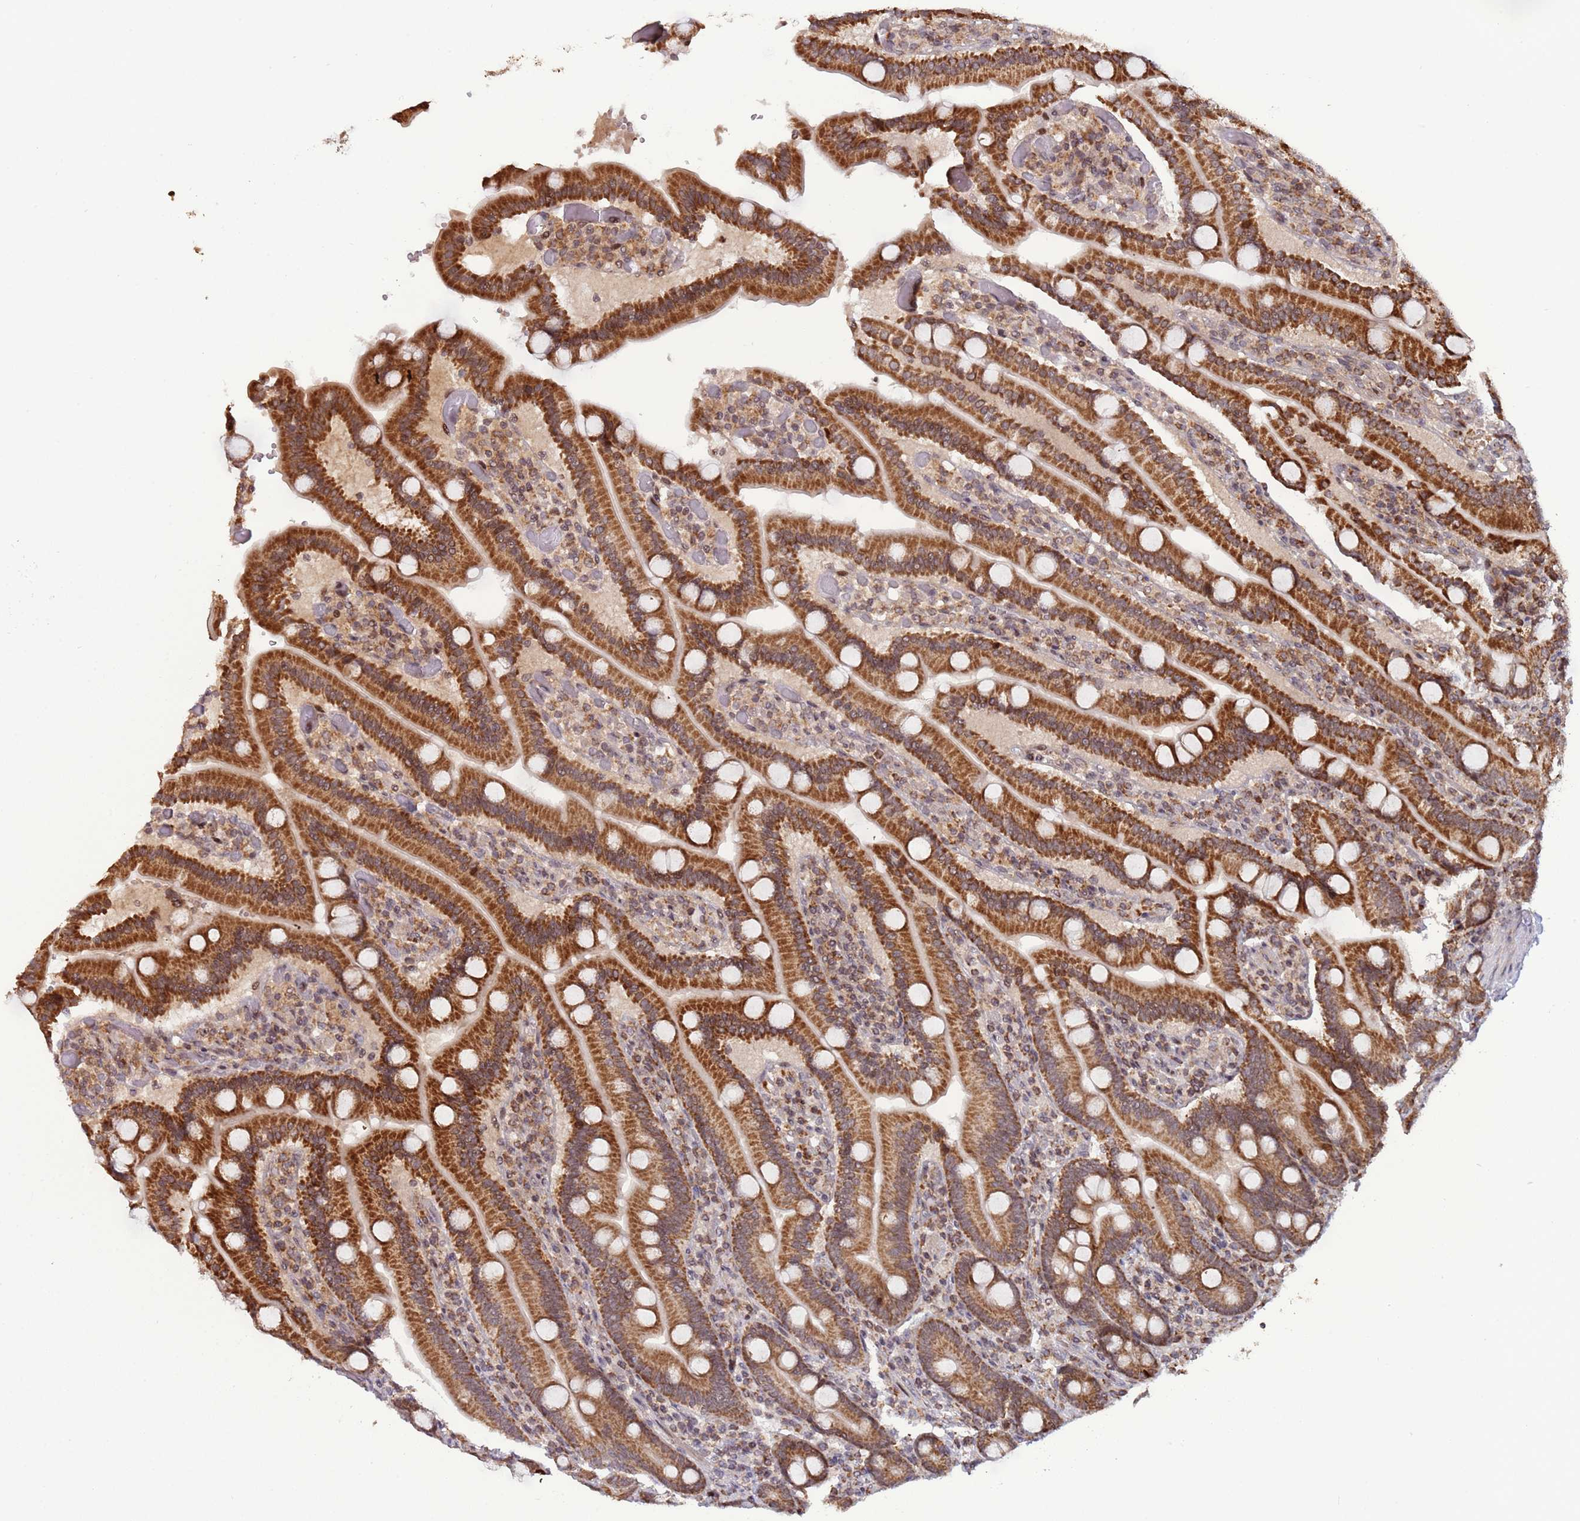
{"staining": {"intensity": "strong", "quantity": ">75%", "location": "cytoplasmic/membranous"}, "tissue": "duodenum", "cell_type": "Glandular cells", "image_type": "normal", "snomed": [{"axis": "morphology", "description": "Normal tissue, NOS"}, {"axis": "topography", "description": "Duodenum"}], "caption": "High-power microscopy captured an IHC histopathology image of normal duodenum, revealing strong cytoplasmic/membranous positivity in approximately >75% of glandular cells.", "gene": "RCOR2", "patient": {"sex": "female", "age": 62}}